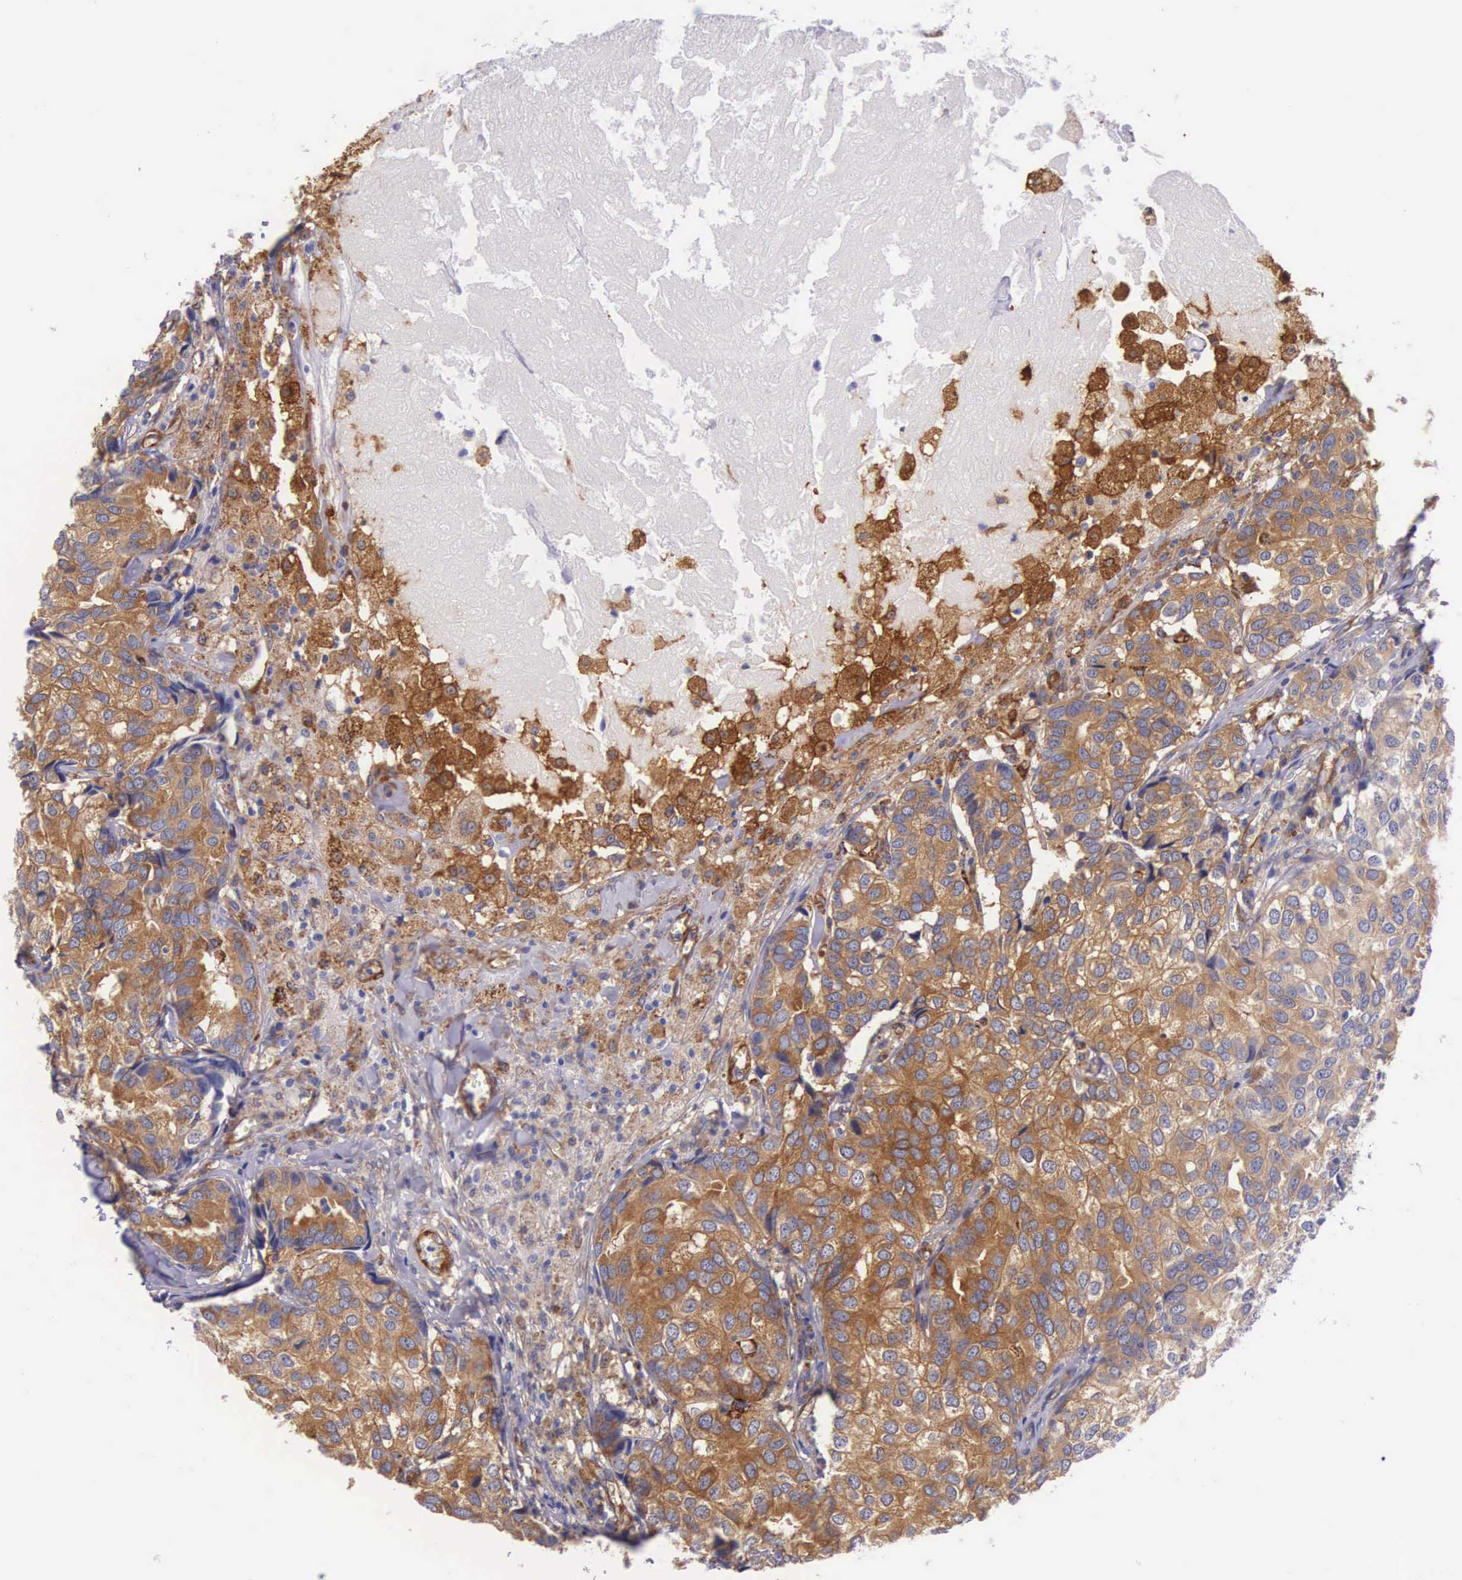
{"staining": {"intensity": "strong", "quantity": ">75%", "location": "cytoplasmic/membranous"}, "tissue": "breast cancer", "cell_type": "Tumor cells", "image_type": "cancer", "snomed": [{"axis": "morphology", "description": "Duct carcinoma"}, {"axis": "topography", "description": "Breast"}], "caption": "Protein staining of breast cancer (intraductal carcinoma) tissue shows strong cytoplasmic/membranous expression in about >75% of tumor cells. (IHC, brightfield microscopy, high magnification).", "gene": "BCAR1", "patient": {"sex": "female", "age": 68}}